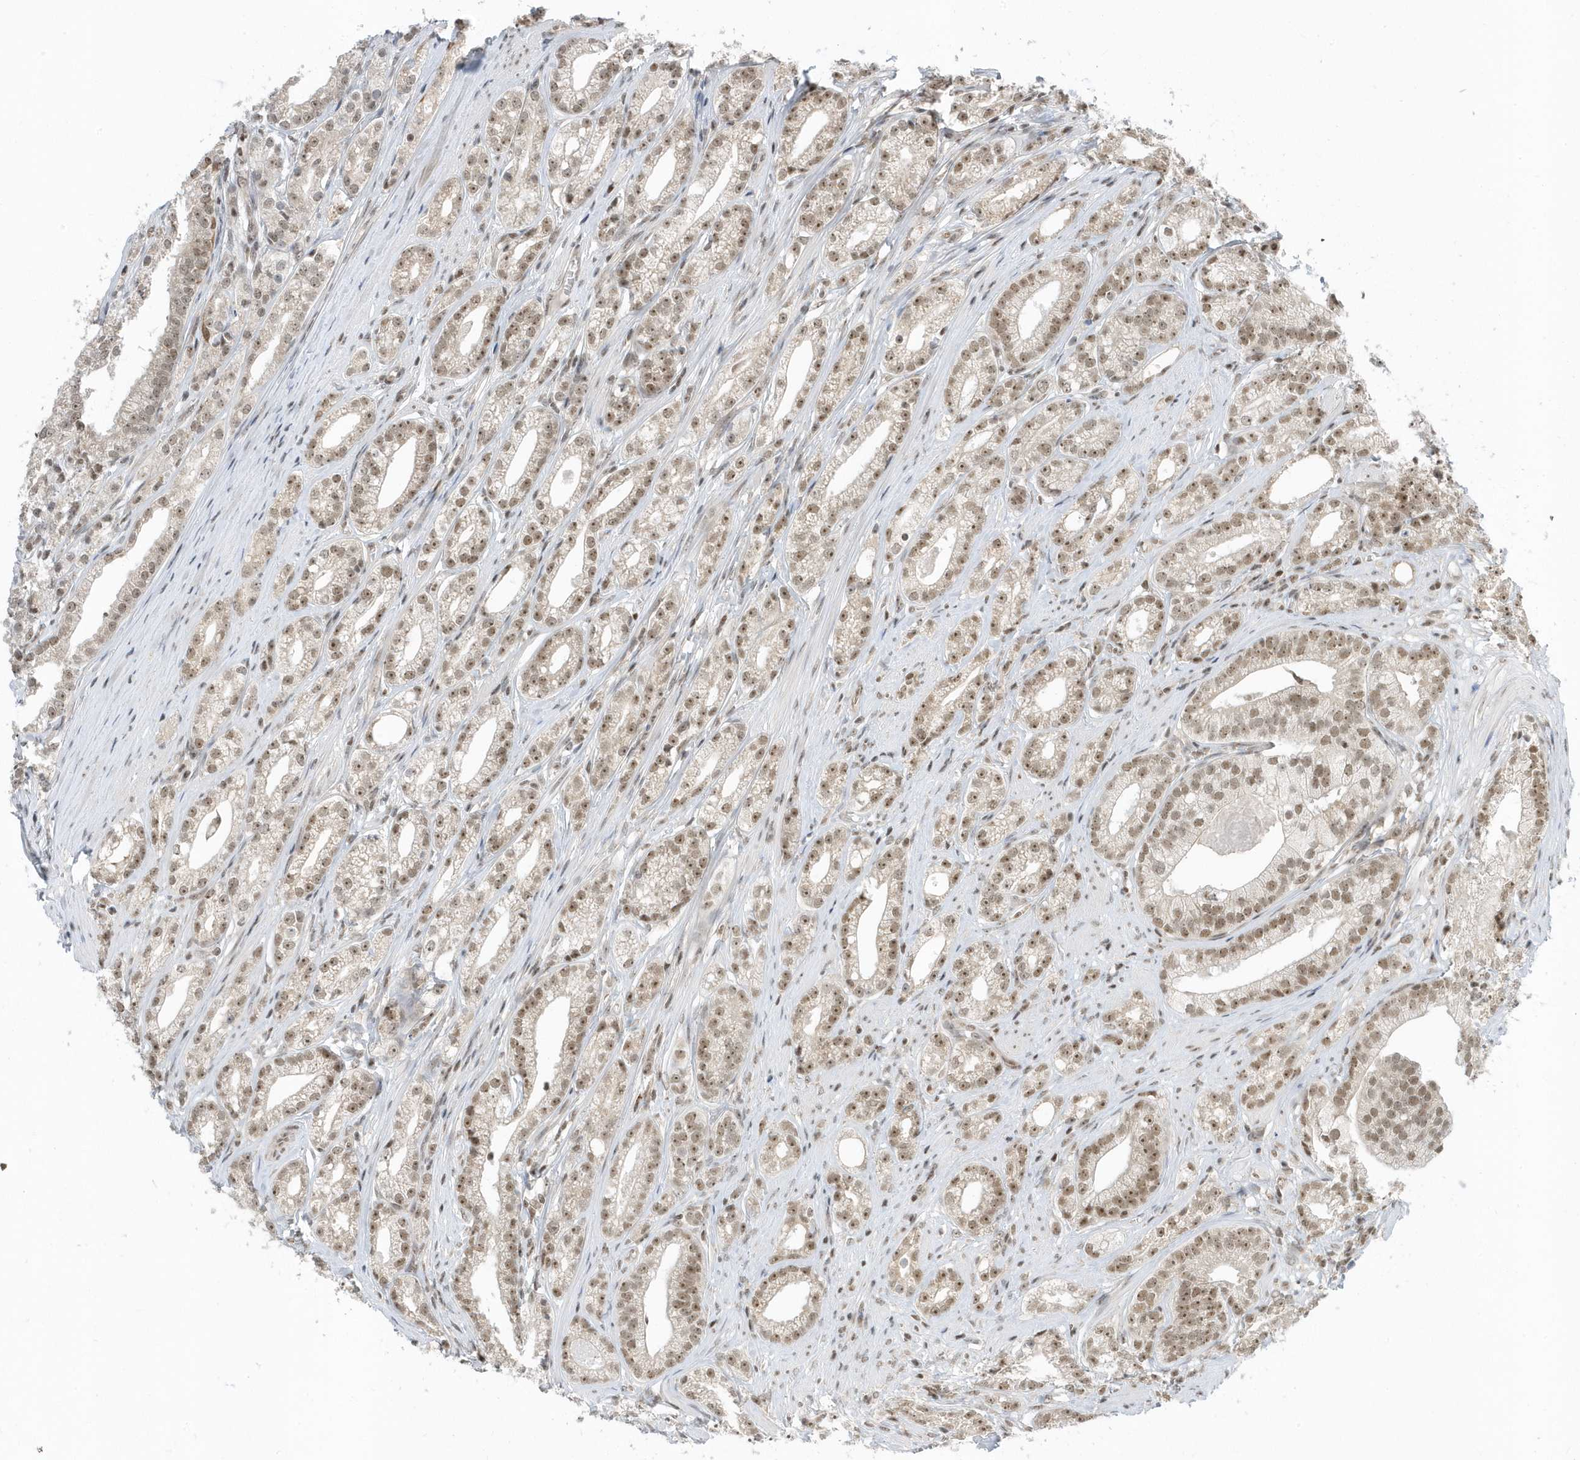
{"staining": {"intensity": "moderate", "quantity": "25%-75%", "location": "nuclear"}, "tissue": "prostate cancer", "cell_type": "Tumor cells", "image_type": "cancer", "snomed": [{"axis": "morphology", "description": "Adenocarcinoma, High grade"}, {"axis": "topography", "description": "Prostate"}], "caption": "Immunohistochemical staining of prostate cancer (adenocarcinoma (high-grade)) shows medium levels of moderate nuclear staining in approximately 25%-75% of tumor cells.", "gene": "ZNF740", "patient": {"sex": "male", "age": 69}}